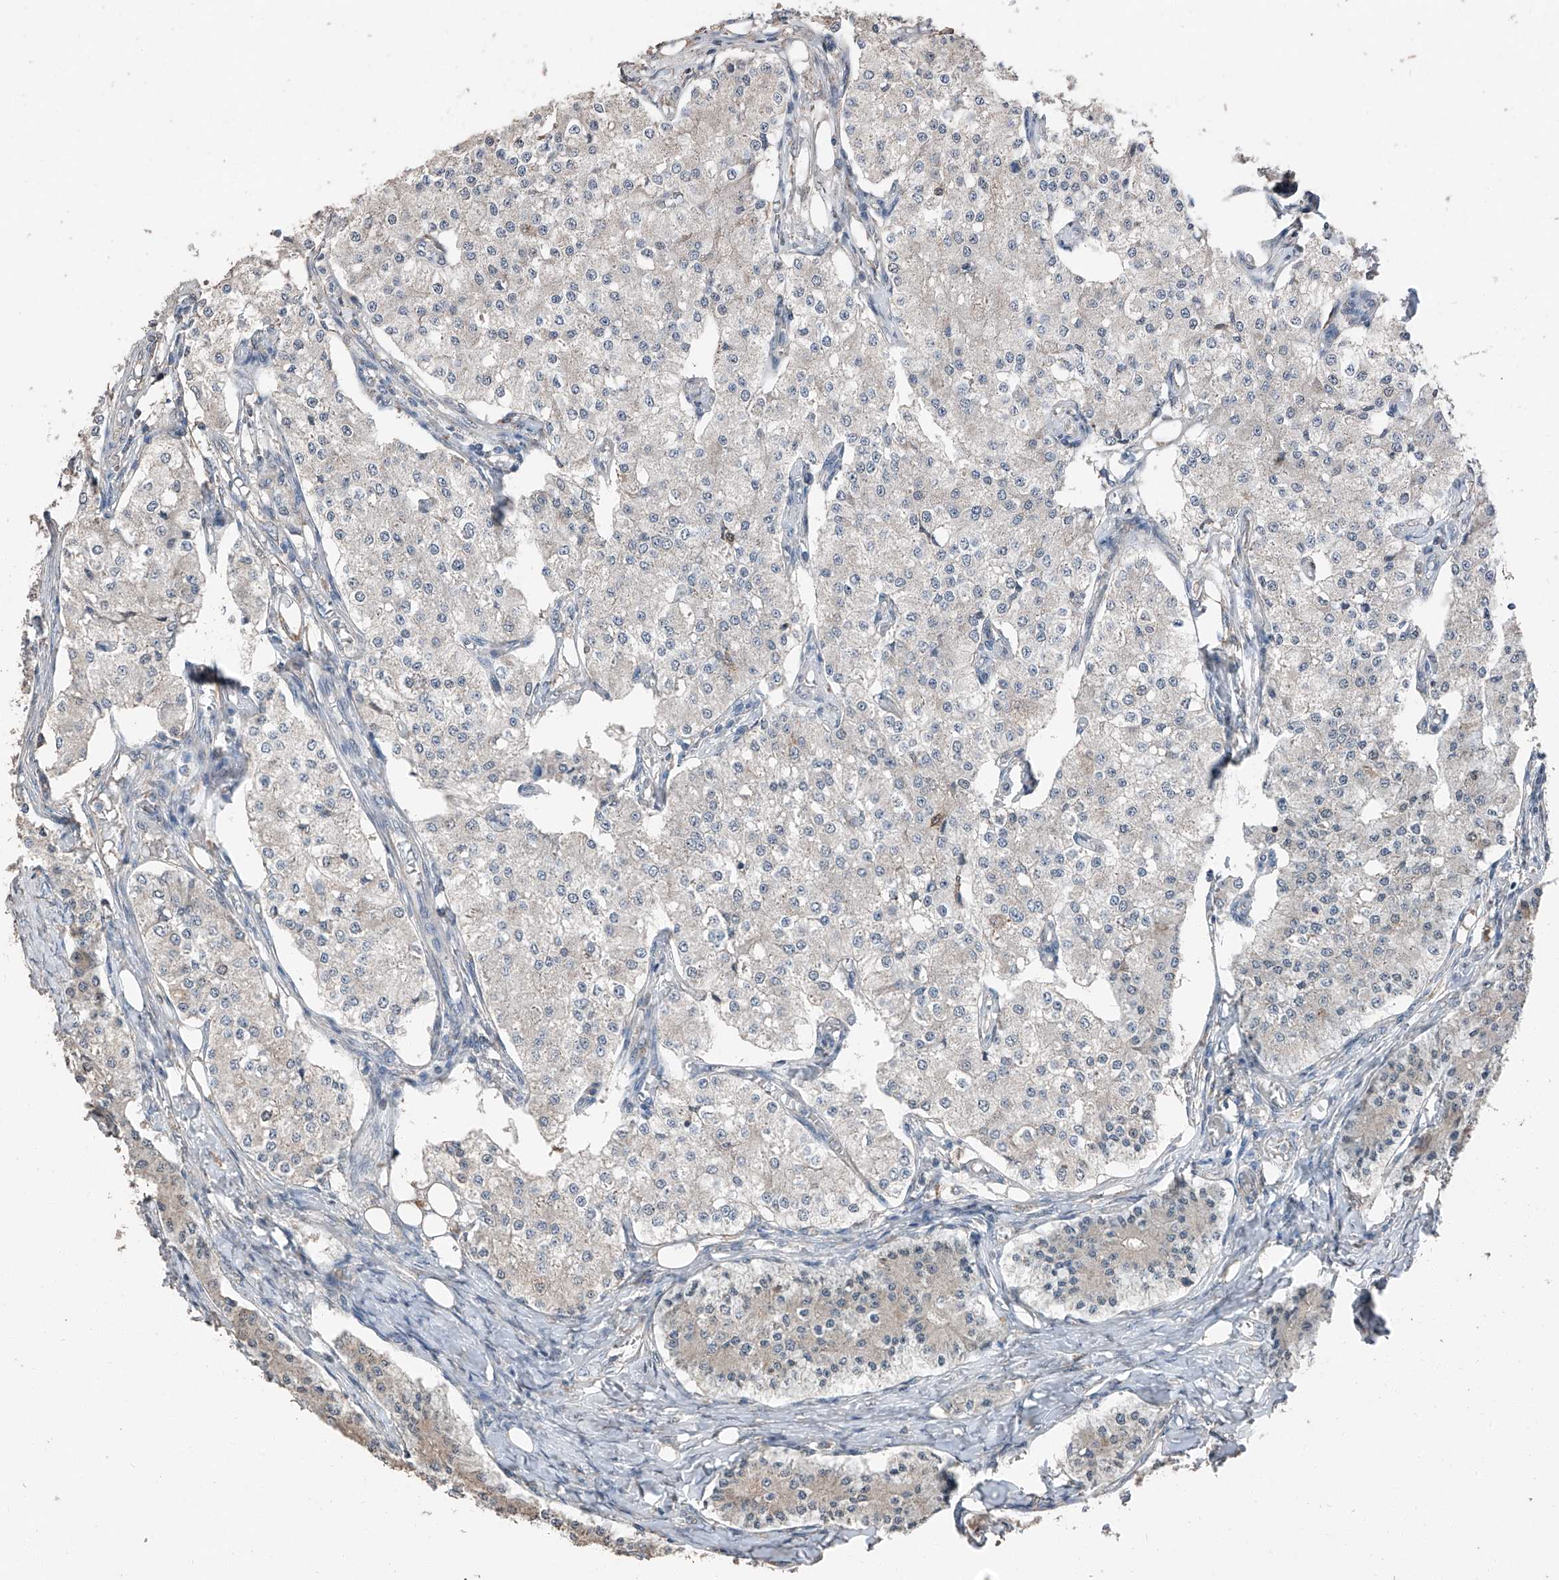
{"staining": {"intensity": "negative", "quantity": "none", "location": "none"}, "tissue": "carcinoid", "cell_type": "Tumor cells", "image_type": "cancer", "snomed": [{"axis": "morphology", "description": "Carcinoid, malignant, NOS"}, {"axis": "topography", "description": "Colon"}], "caption": "Photomicrograph shows no significant protein positivity in tumor cells of carcinoid.", "gene": "MAMLD1", "patient": {"sex": "female", "age": 52}}